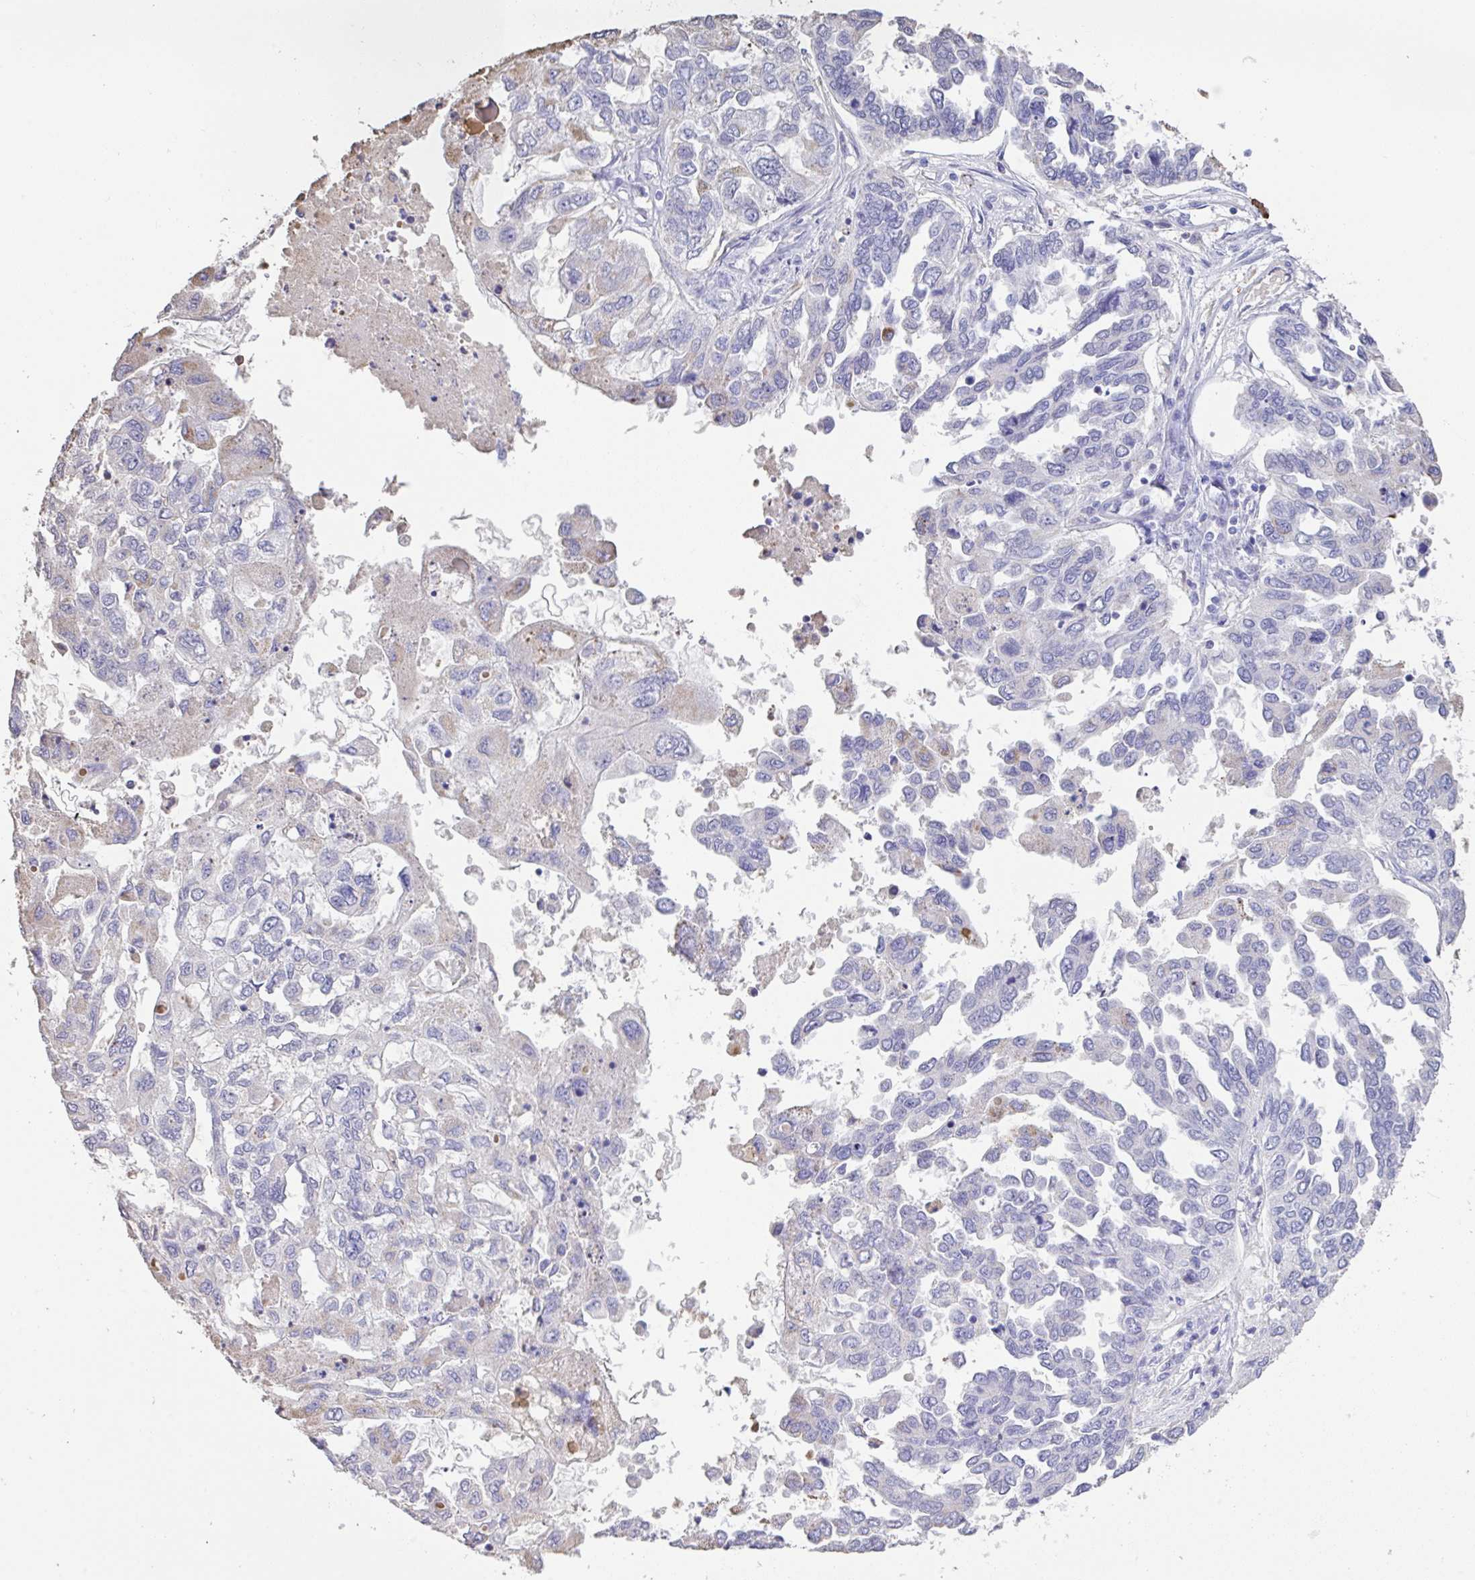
{"staining": {"intensity": "negative", "quantity": "none", "location": "none"}, "tissue": "ovarian cancer", "cell_type": "Tumor cells", "image_type": "cancer", "snomed": [{"axis": "morphology", "description": "Cystadenocarcinoma, serous, NOS"}, {"axis": "topography", "description": "Ovary"}], "caption": "This image is of ovarian cancer (serous cystadenocarcinoma) stained with immunohistochemistry to label a protein in brown with the nuclei are counter-stained blue. There is no staining in tumor cells. (DAB immunohistochemistry visualized using brightfield microscopy, high magnification).", "gene": "HOXC12", "patient": {"sex": "female", "age": 53}}